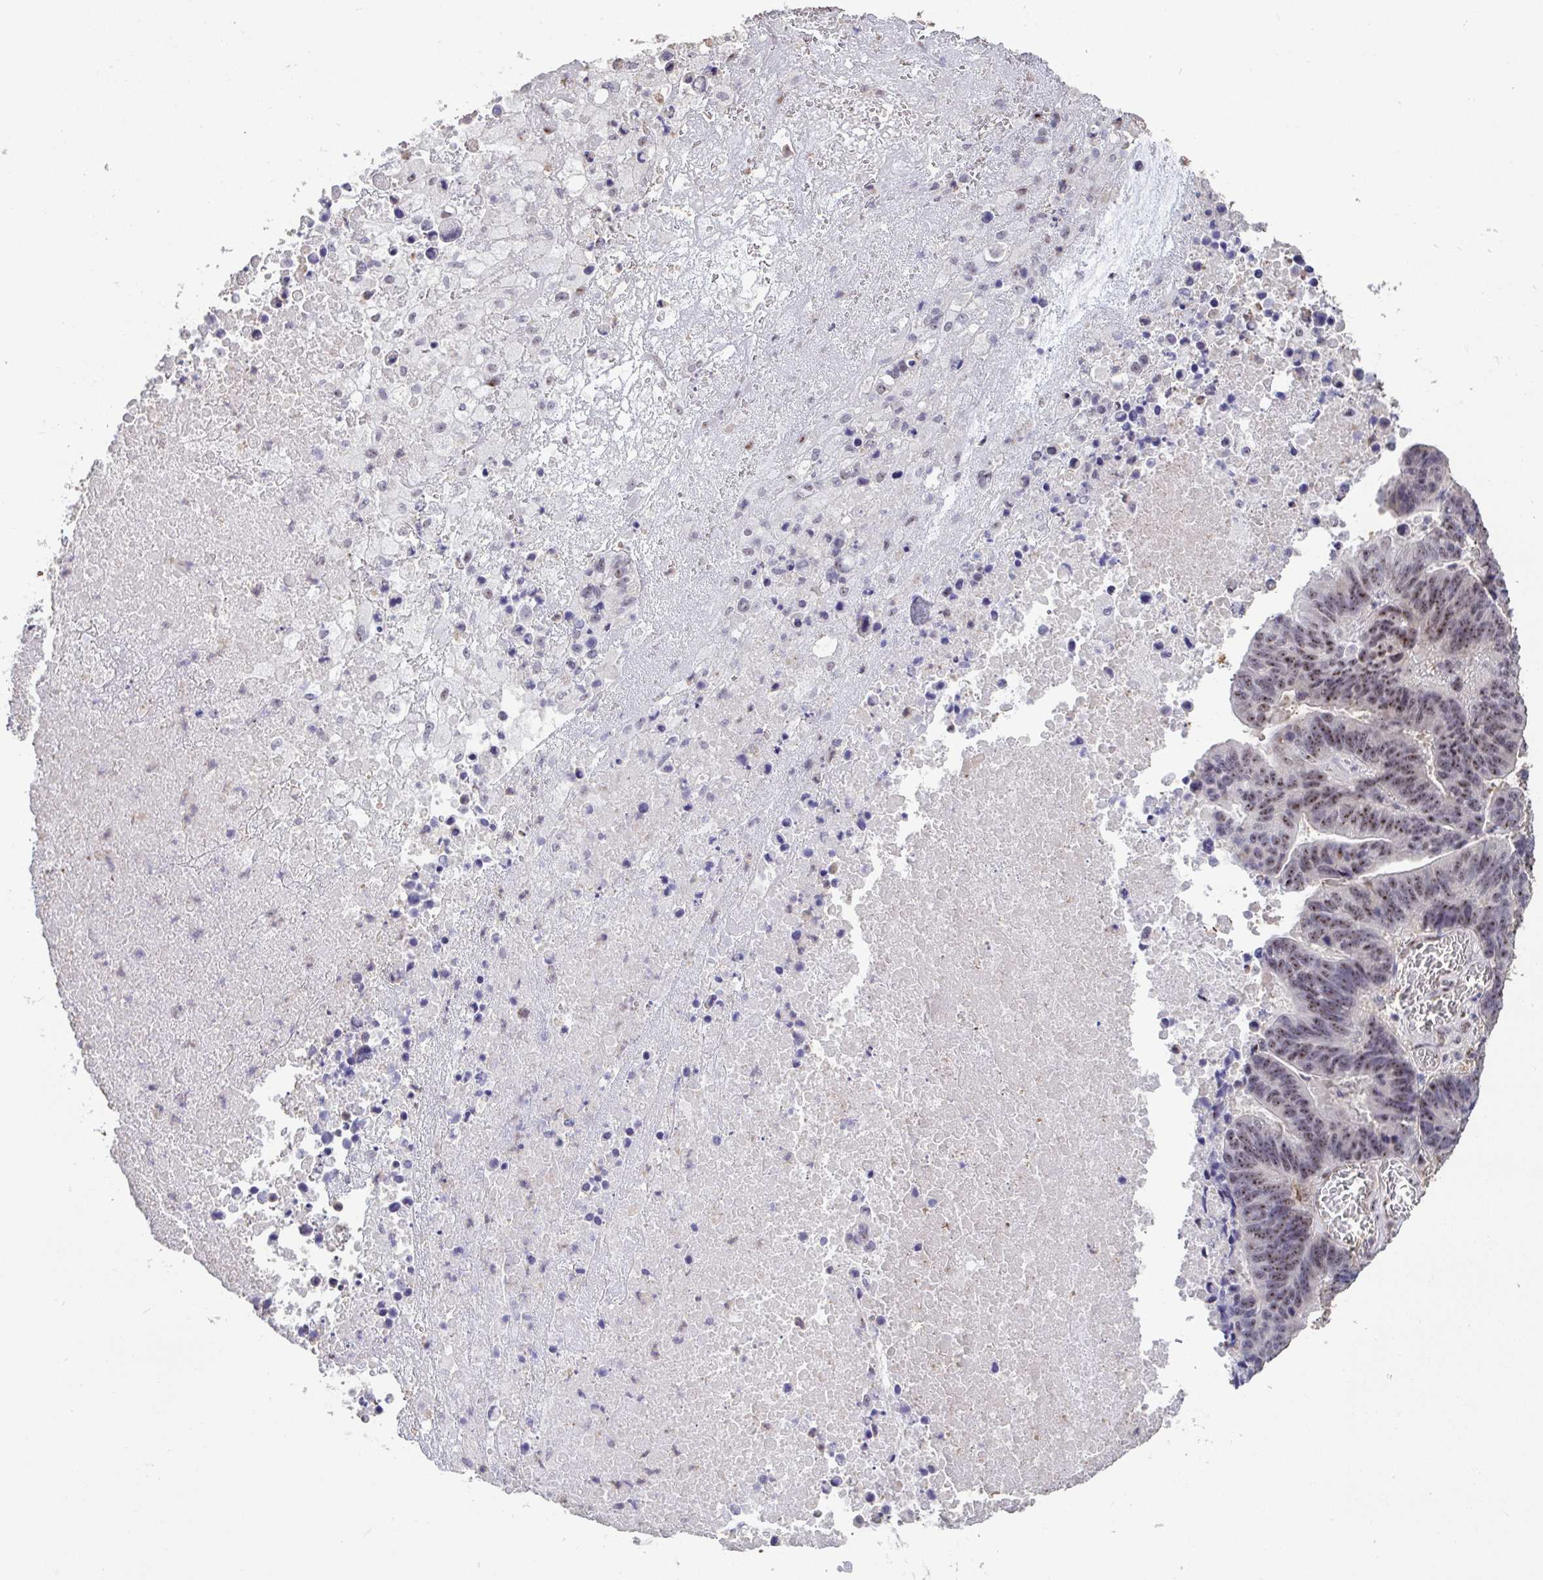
{"staining": {"intensity": "moderate", "quantity": "25%-75%", "location": "nuclear"}, "tissue": "lung cancer", "cell_type": "Tumor cells", "image_type": "cancer", "snomed": [{"axis": "morphology", "description": "Aneuploidy"}, {"axis": "morphology", "description": "Adenocarcinoma, NOS"}, {"axis": "morphology", "description": "Adenocarcinoma primary or metastatic"}, {"axis": "topography", "description": "Lung"}], "caption": "There is medium levels of moderate nuclear staining in tumor cells of lung cancer (adenocarcinoma), as demonstrated by immunohistochemical staining (brown color).", "gene": "SENP3", "patient": {"sex": "female", "age": 75}}